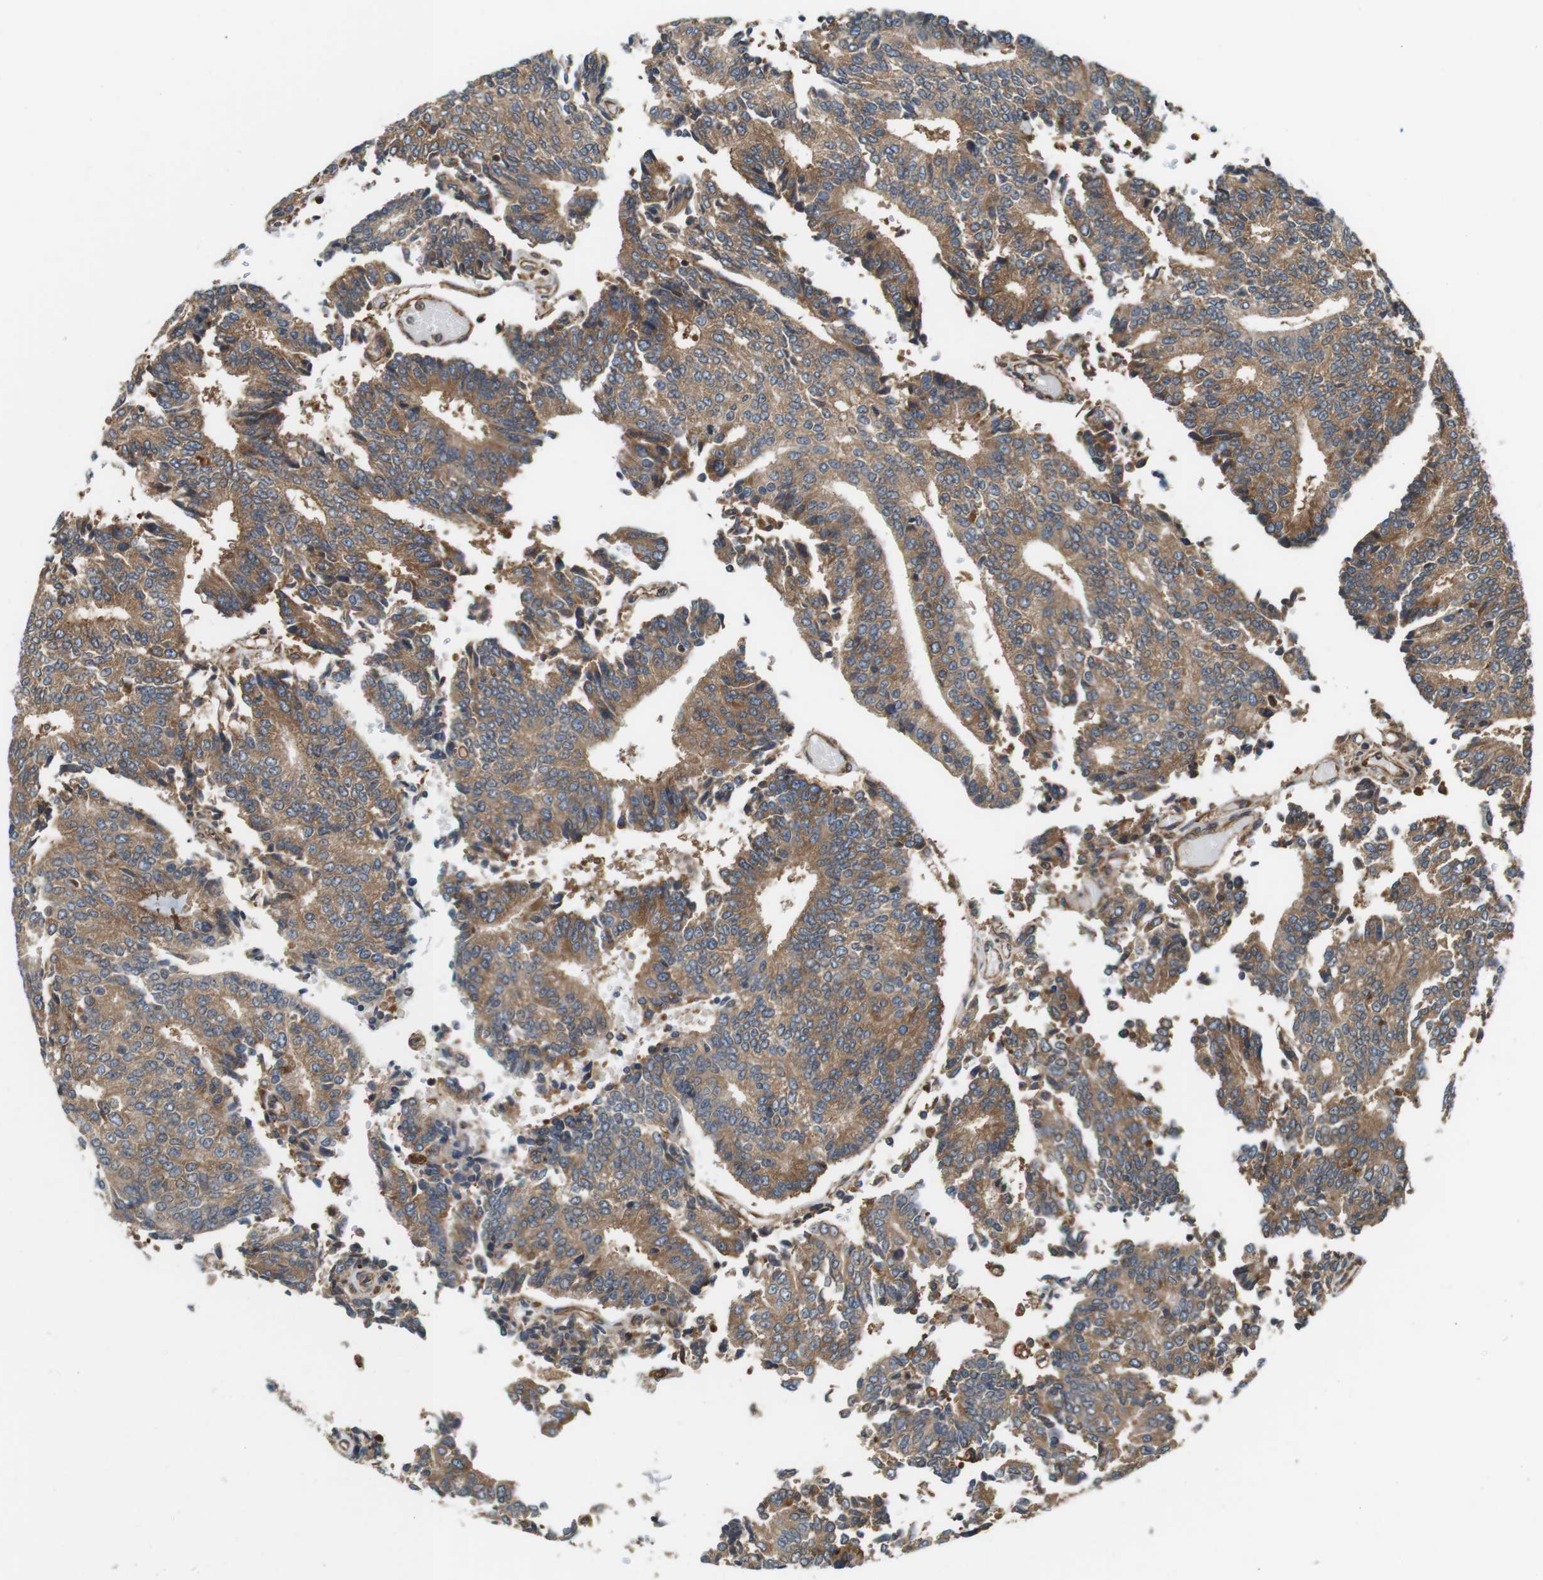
{"staining": {"intensity": "moderate", "quantity": ">75%", "location": "cytoplasmic/membranous"}, "tissue": "prostate cancer", "cell_type": "Tumor cells", "image_type": "cancer", "snomed": [{"axis": "morphology", "description": "Normal tissue, NOS"}, {"axis": "morphology", "description": "Adenocarcinoma, High grade"}, {"axis": "topography", "description": "Prostate"}, {"axis": "topography", "description": "Seminal veicle"}], "caption": "High-grade adenocarcinoma (prostate) stained with a protein marker demonstrates moderate staining in tumor cells.", "gene": "PA2G4", "patient": {"sex": "male", "age": 55}}